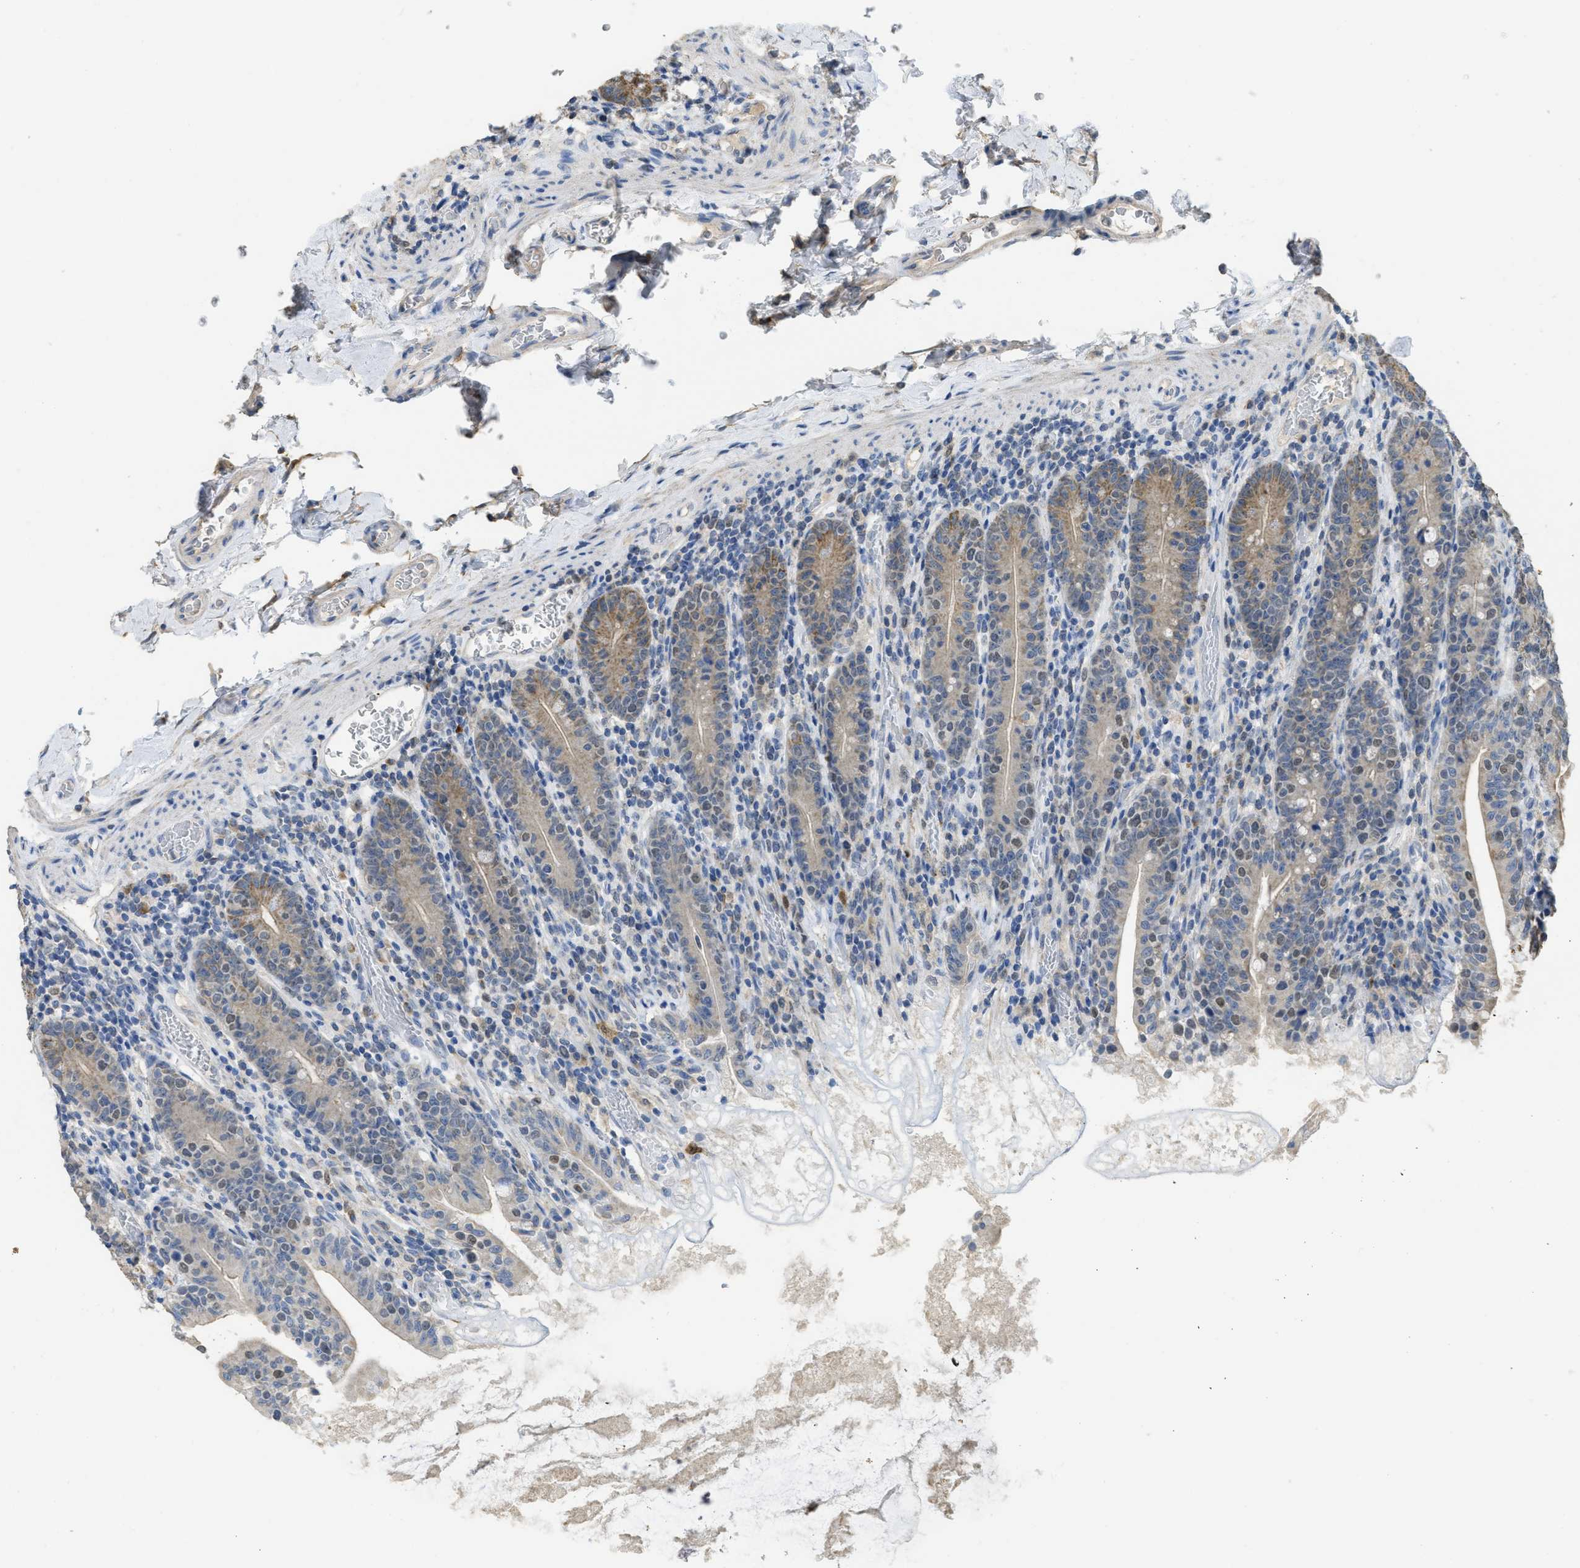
{"staining": {"intensity": "moderate", "quantity": ">75%", "location": "cytoplasmic/membranous"}, "tissue": "small intestine", "cell_type": "Glandular cells", "image_type": "normal", "snomed": [{"axis": "morphology", "description": "Normal tissue, NOS"}, {"axis": "topography", "description": "Small intestine"}], "caption": "A brown stain shows moderate cytoplasmic/membranous positivity of a protein in glandular cells of benign small intestine.", "gene": "SFXN2", "patient": {"sex": "female", "age": 56}}